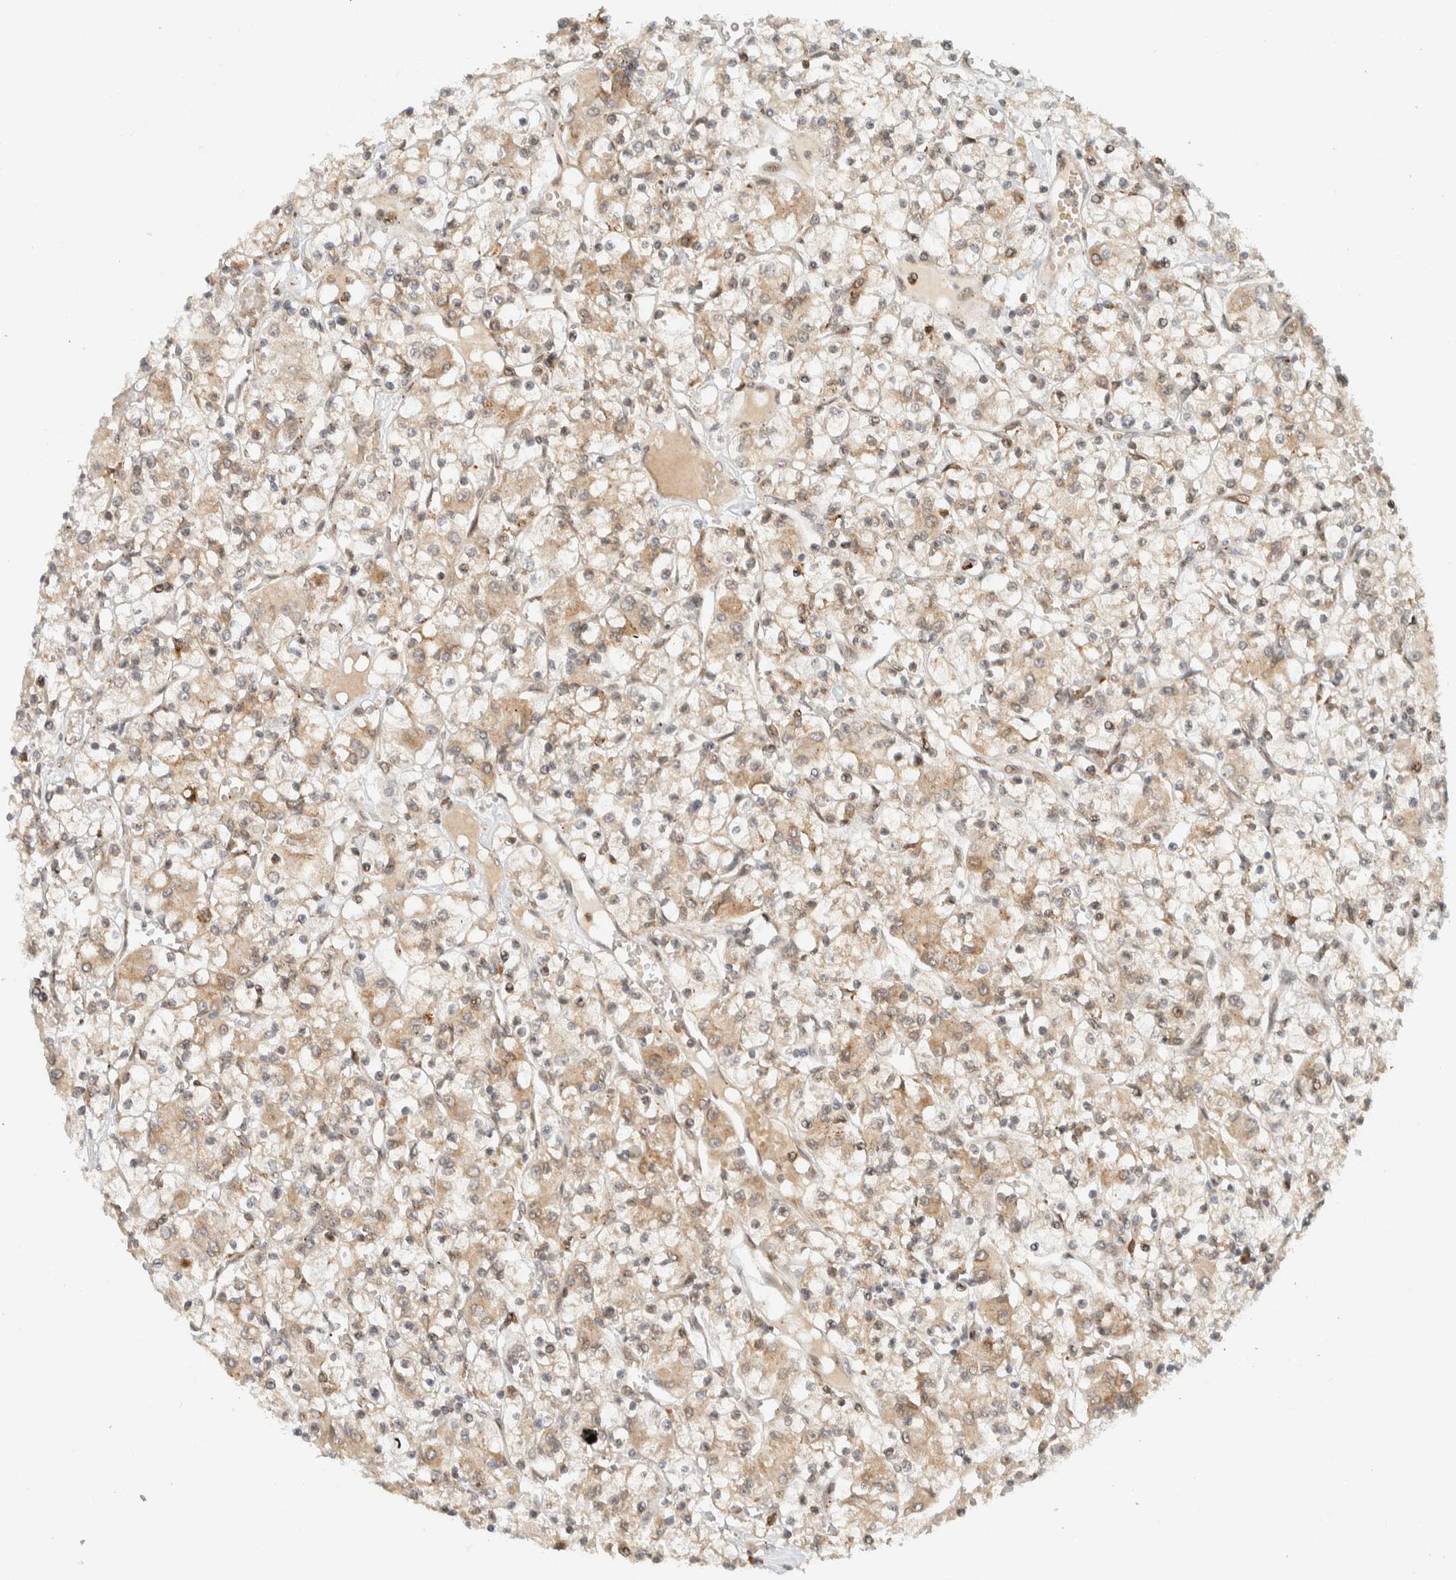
{"staining": {"intensity": "weak", "quantity": "25%-75%", "location": "cytoplasmic/membranous,nuclear"}, "tissue": "renal cancer", "cell_type": "Tumor cells", "image_type": "cancer", "snomed": [{"axis": "morphology", "description": "Adenocarcinoma, NOS"}, {"axis": "topography", "description": "Kidney"}], "caption": "A histopathology image of human renal cancer stained for a protein shows weak cytoplasmic/membranous and nuclear brown staining in tumor cells.", "gene": "ITPRID1", "patient": {"sex": "female", "age": 59}}